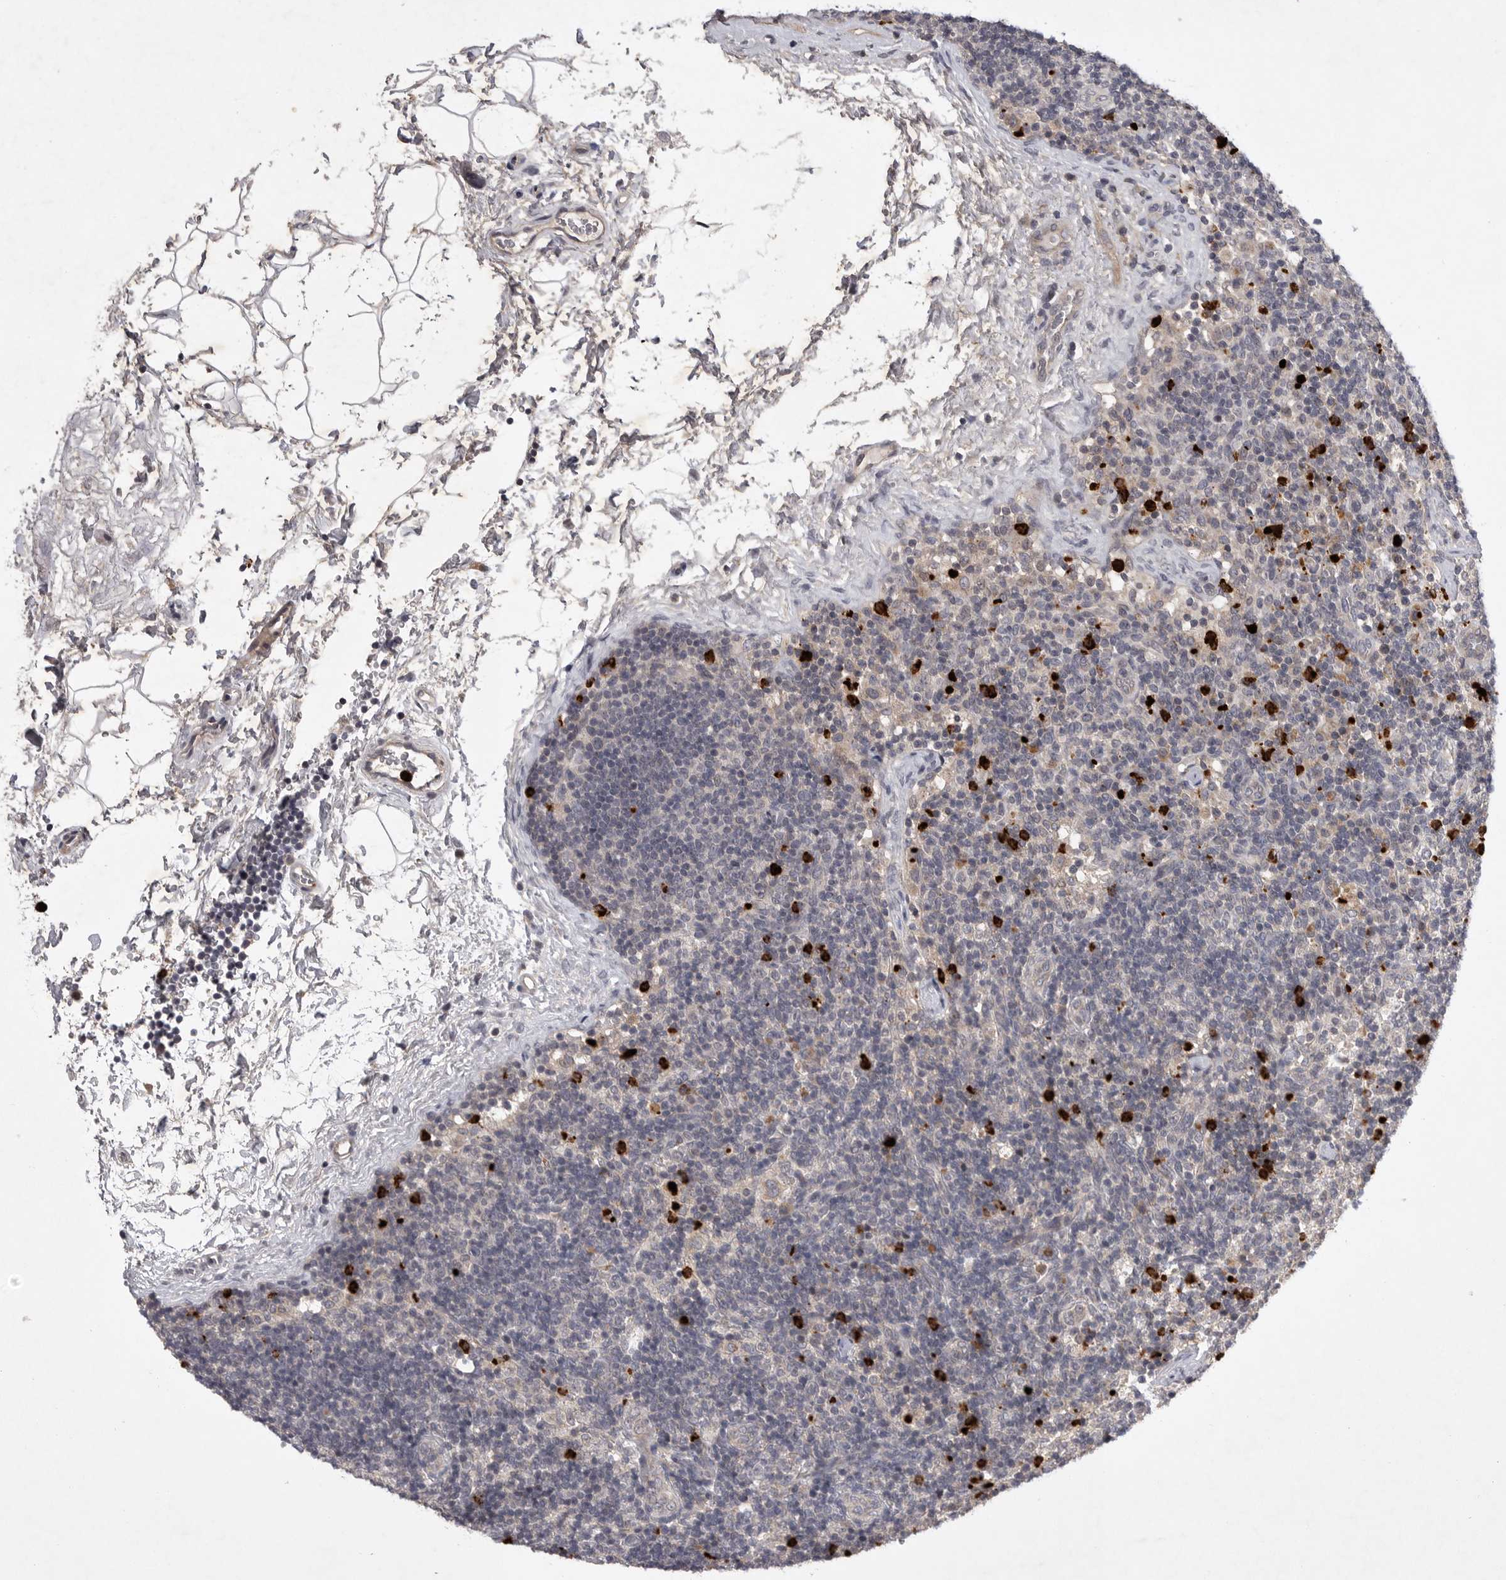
{"staining": {"intensity": "negative", "quantity": "none", "location": "none"}, "tissue": "lymph node", "cell_type": "Germinal center cells", "image_type": "normal", "snomed": [{"axis": "morphology", "description": "Normal tissue, NOS"}, {"axis": "topography", "description": "Lymph node"}], "caption": "A high-resolution micrograph shows immunohistochemistry (IHC) staining of benign lymph node, which shows no significant staining in germinal center cells.", "gene": "UBE3D", "patient": {"sex": "female", "age": 22}}